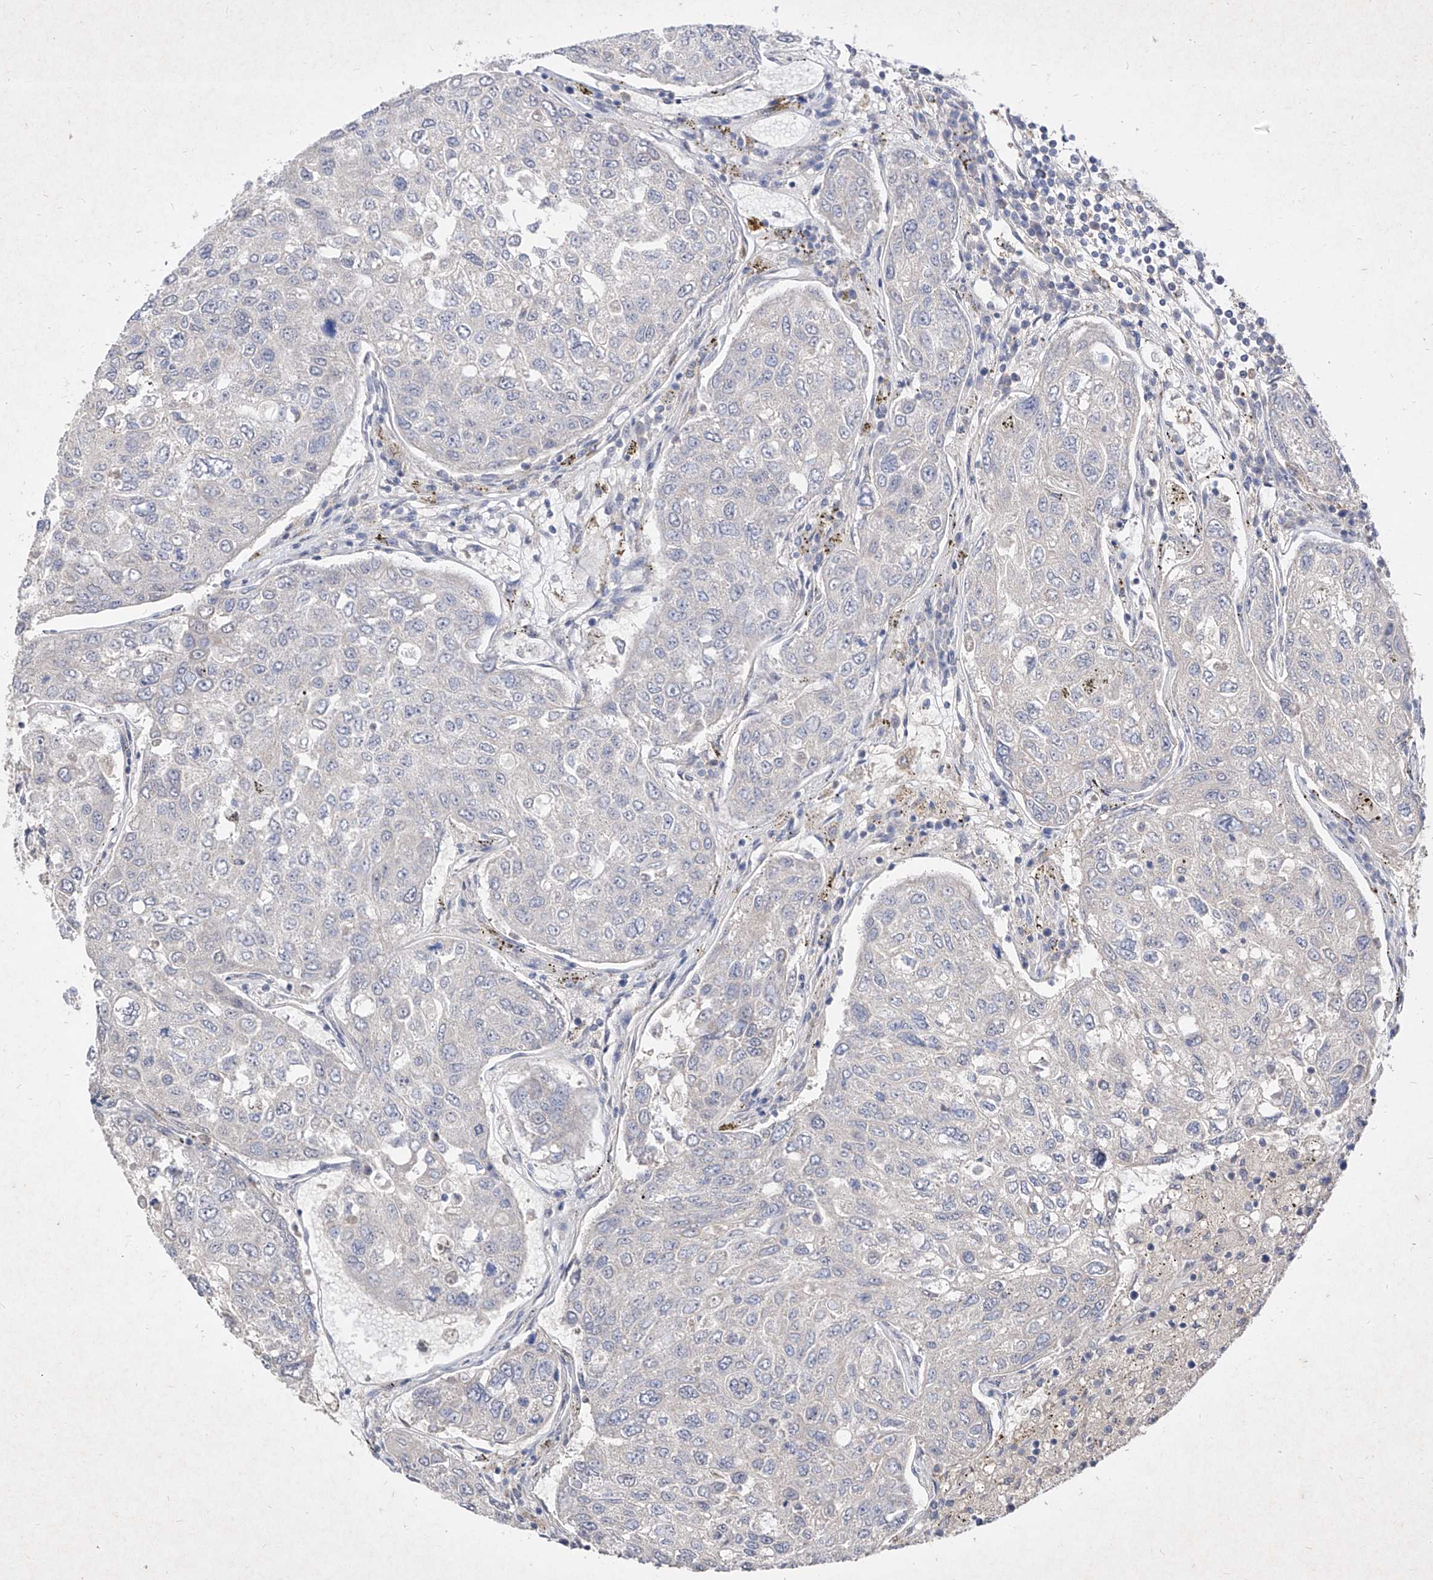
{"staining": {"intensity": "negative", "quantity": "none", "location": "none"}, "tissue": "urothelial cancer", "cell_type": "Tumor cells", "image_type": "cancer", "snomed": [{"axis": "morphology", "description": "Urothelial carcinoma, High grade"}, {"axis": "topography", "description": "Lymph node"}, {"axis": "topography", "description": "Urinary bladder"}], "caption": "IHC histopathology image of urothelial cancer stained for a protein (brown), which shows no expression in tumor cells. The staining is performed using DAB brown chromogen with nuclei counter-stained in using hematoxylin.", "gene": "C4A", "patient": {"sex": "male", "age": 51}}